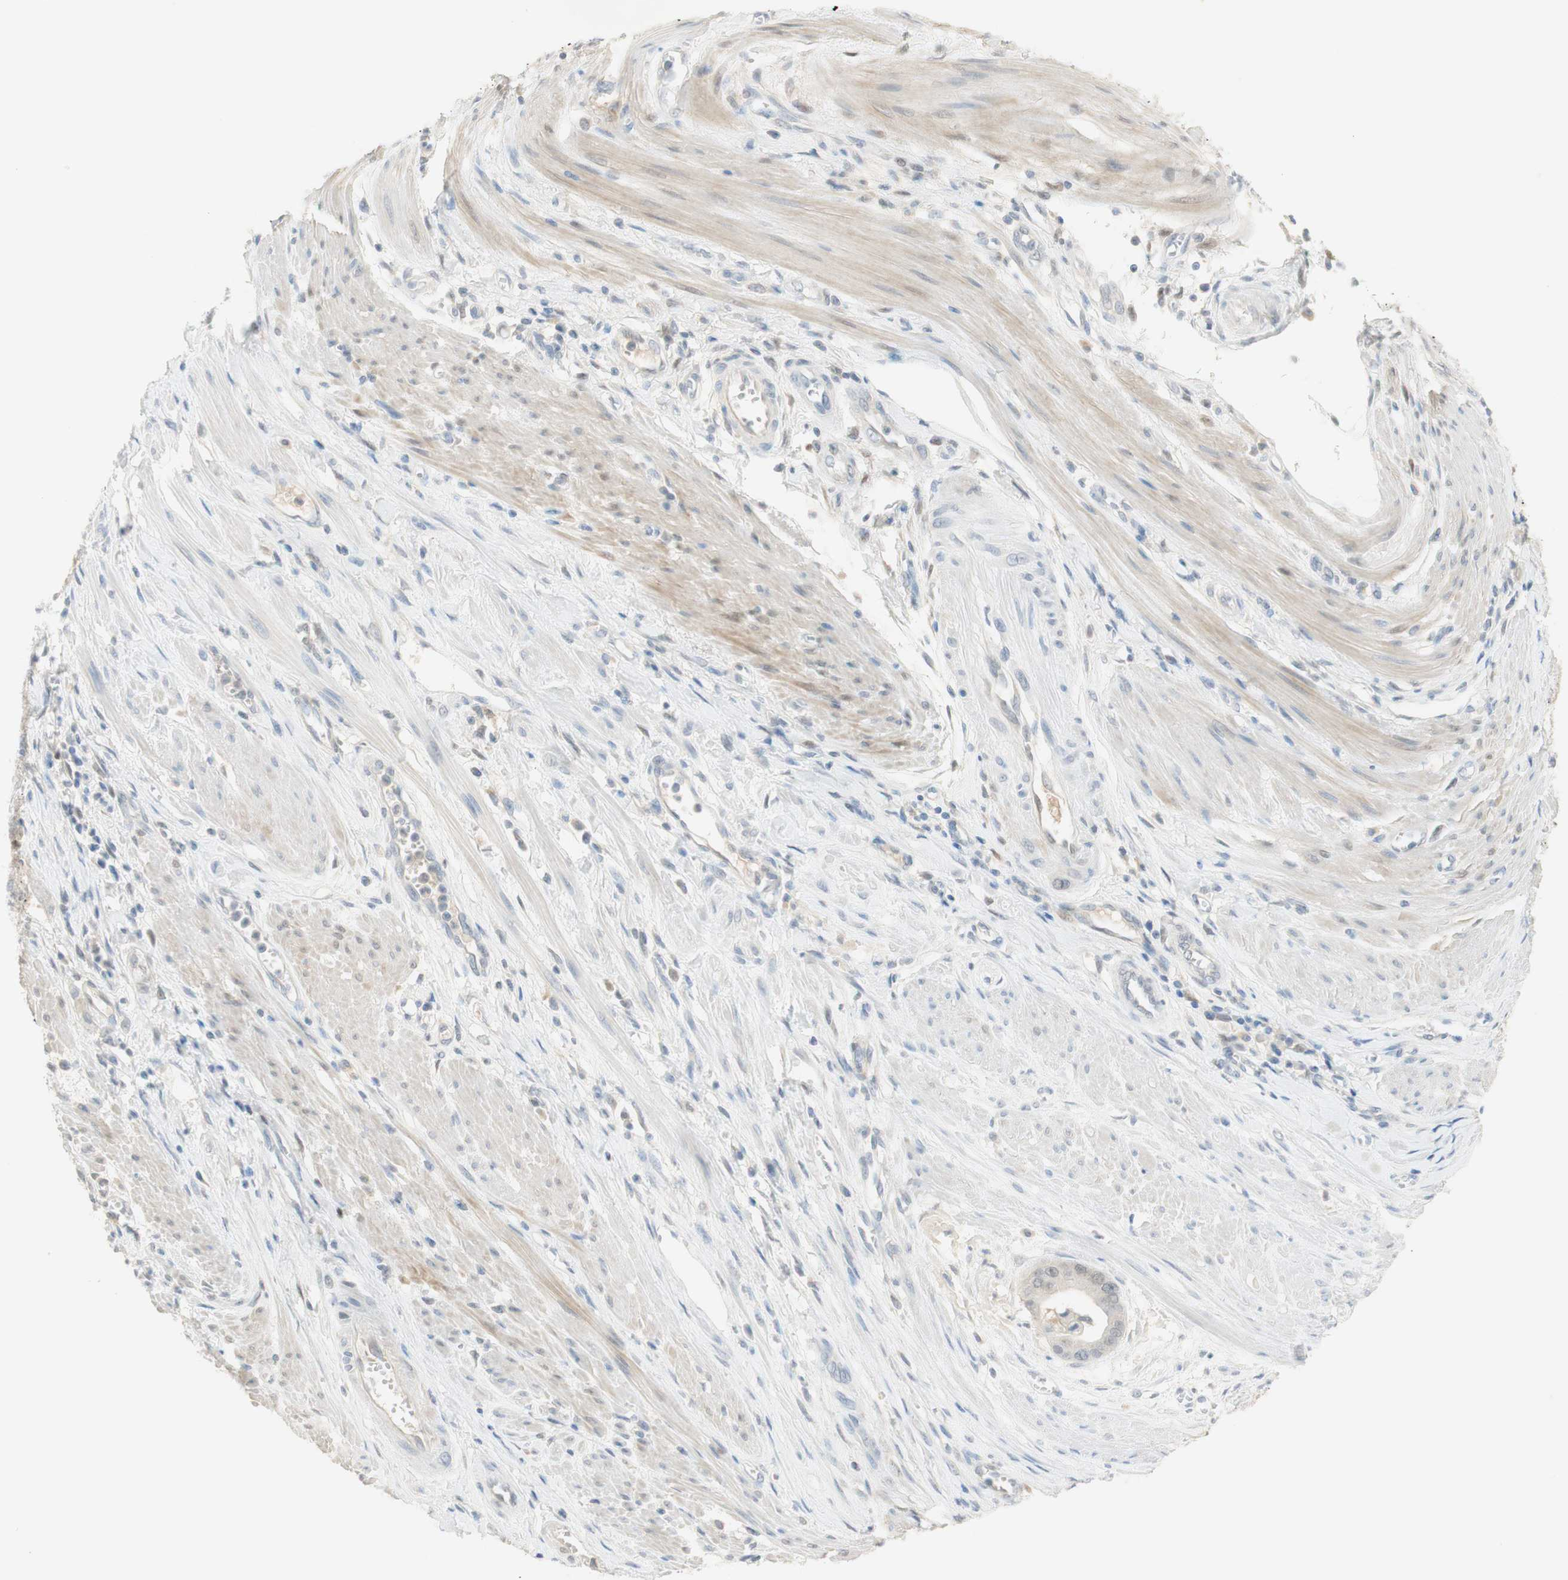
{"staining": {"intensity": "weak", "quantity": "25%-75%", "location": "cytoplasmic/membranous"}, "tissue": "pancreatic cancer", "cell_type": "Tumor cells", "image_type": "cancer", "snomed": [{"axis": "morphology", "description": "Adenocarcinoma, NOS"}, {"axis": "topography", "description": "Pancreas"}], "caption": "This micrograph demonstrates adenocarcinoma (pancreatic) stained with IHC to label a protein in brown. The cytoplasmic/membranous of tumor cells show weak positivity for the protein. Nuclei are counter-stained blue.", "gene": "SELENBP1", "patient": {"sex": "female", "age": 75}}